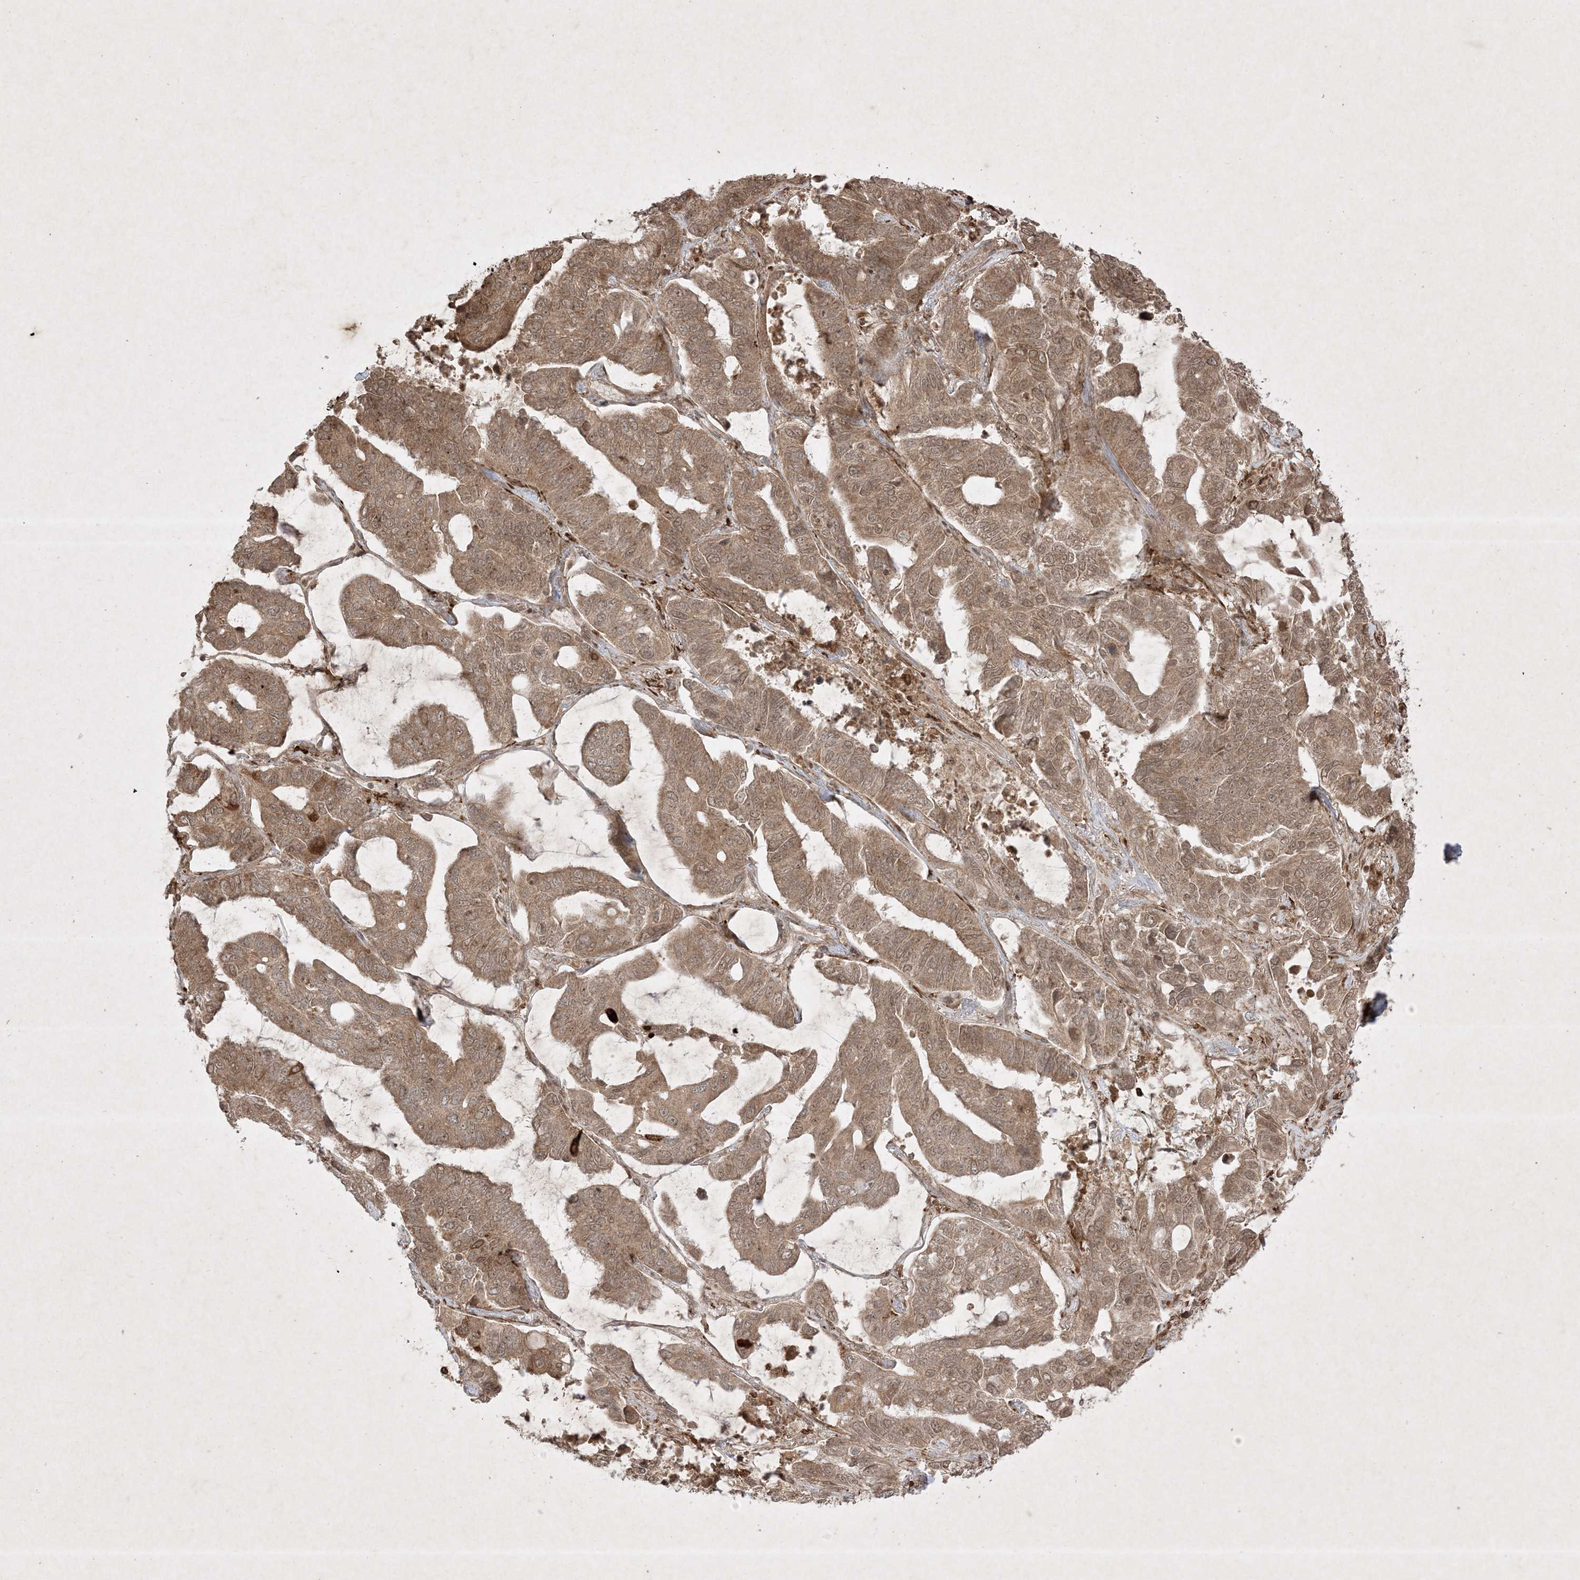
{"staining": {"intensity": "moderate", "quantity": ">75%", "location": "cytoplasmic/membranous,nuclear"}, "tissue": "lung cancer", "cell_type": "Tumor cells", "image_type": "cancer", "snomed": [{"axis": "morphology", "description": "Adenocarcinoma, NOS"}, {"axis": "topography", "description": "Lung"}], "caption": "A medium amount of moderate cytoplasmic/membranous and nuclear positivity is identified in about >75% of tumor cells in lung adenocarcinoma tissue. The protein of interest is shown in brown color, while the nuclei are stained blue.", "gene": "PTK6", "patient": {"sex": "male", "age": 64}}